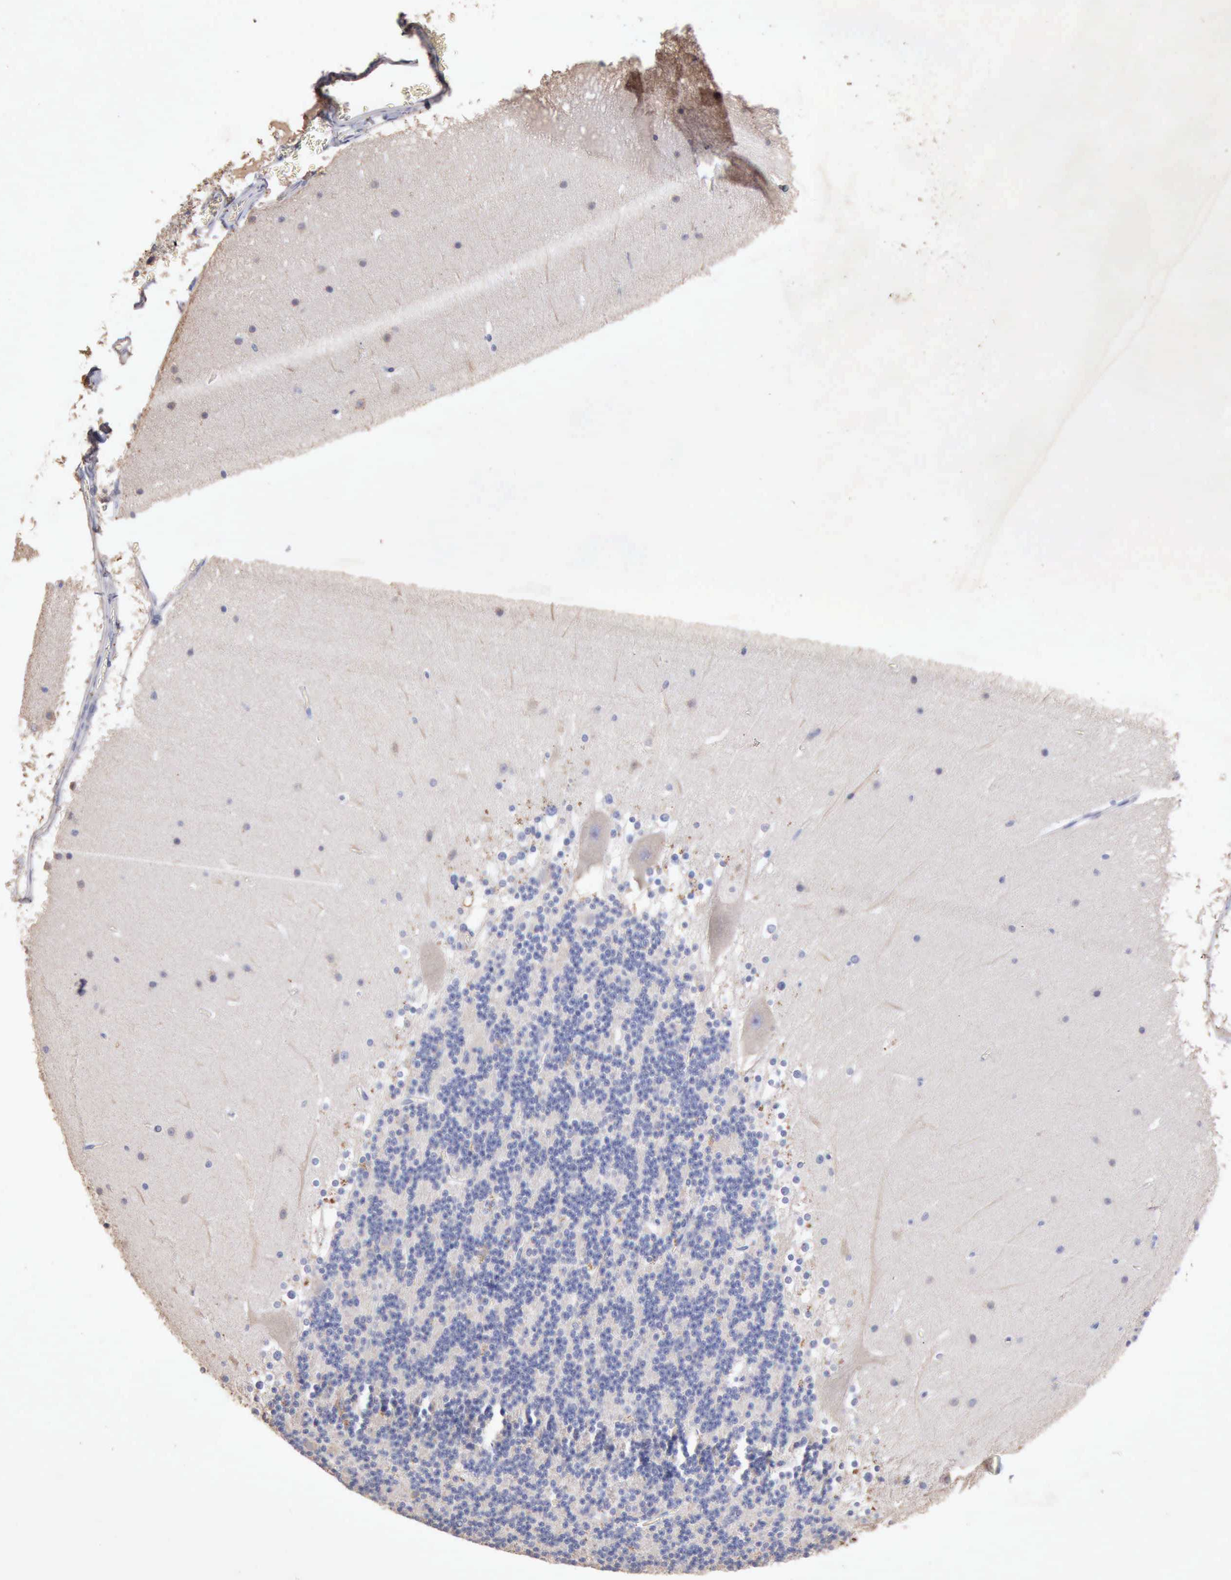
{"staining": {"intensity": "negative", "quantity": "none", "location": "none"}, "tissue": "cerebellum", "cell_type": "Cells in granular layer", "image_type": "normal", "snomed": [{"axis": "morphology", "description": "Normal tissue, NOS"}, {"axis": "topography", "description": "Cerebellum"}], "caption": "Immunohistochemical staining of normal cerebellum shows no significant staining in cells in granular layer.", "gene": "KRT6B", "patient": {"sex": "female", "age": 19}}